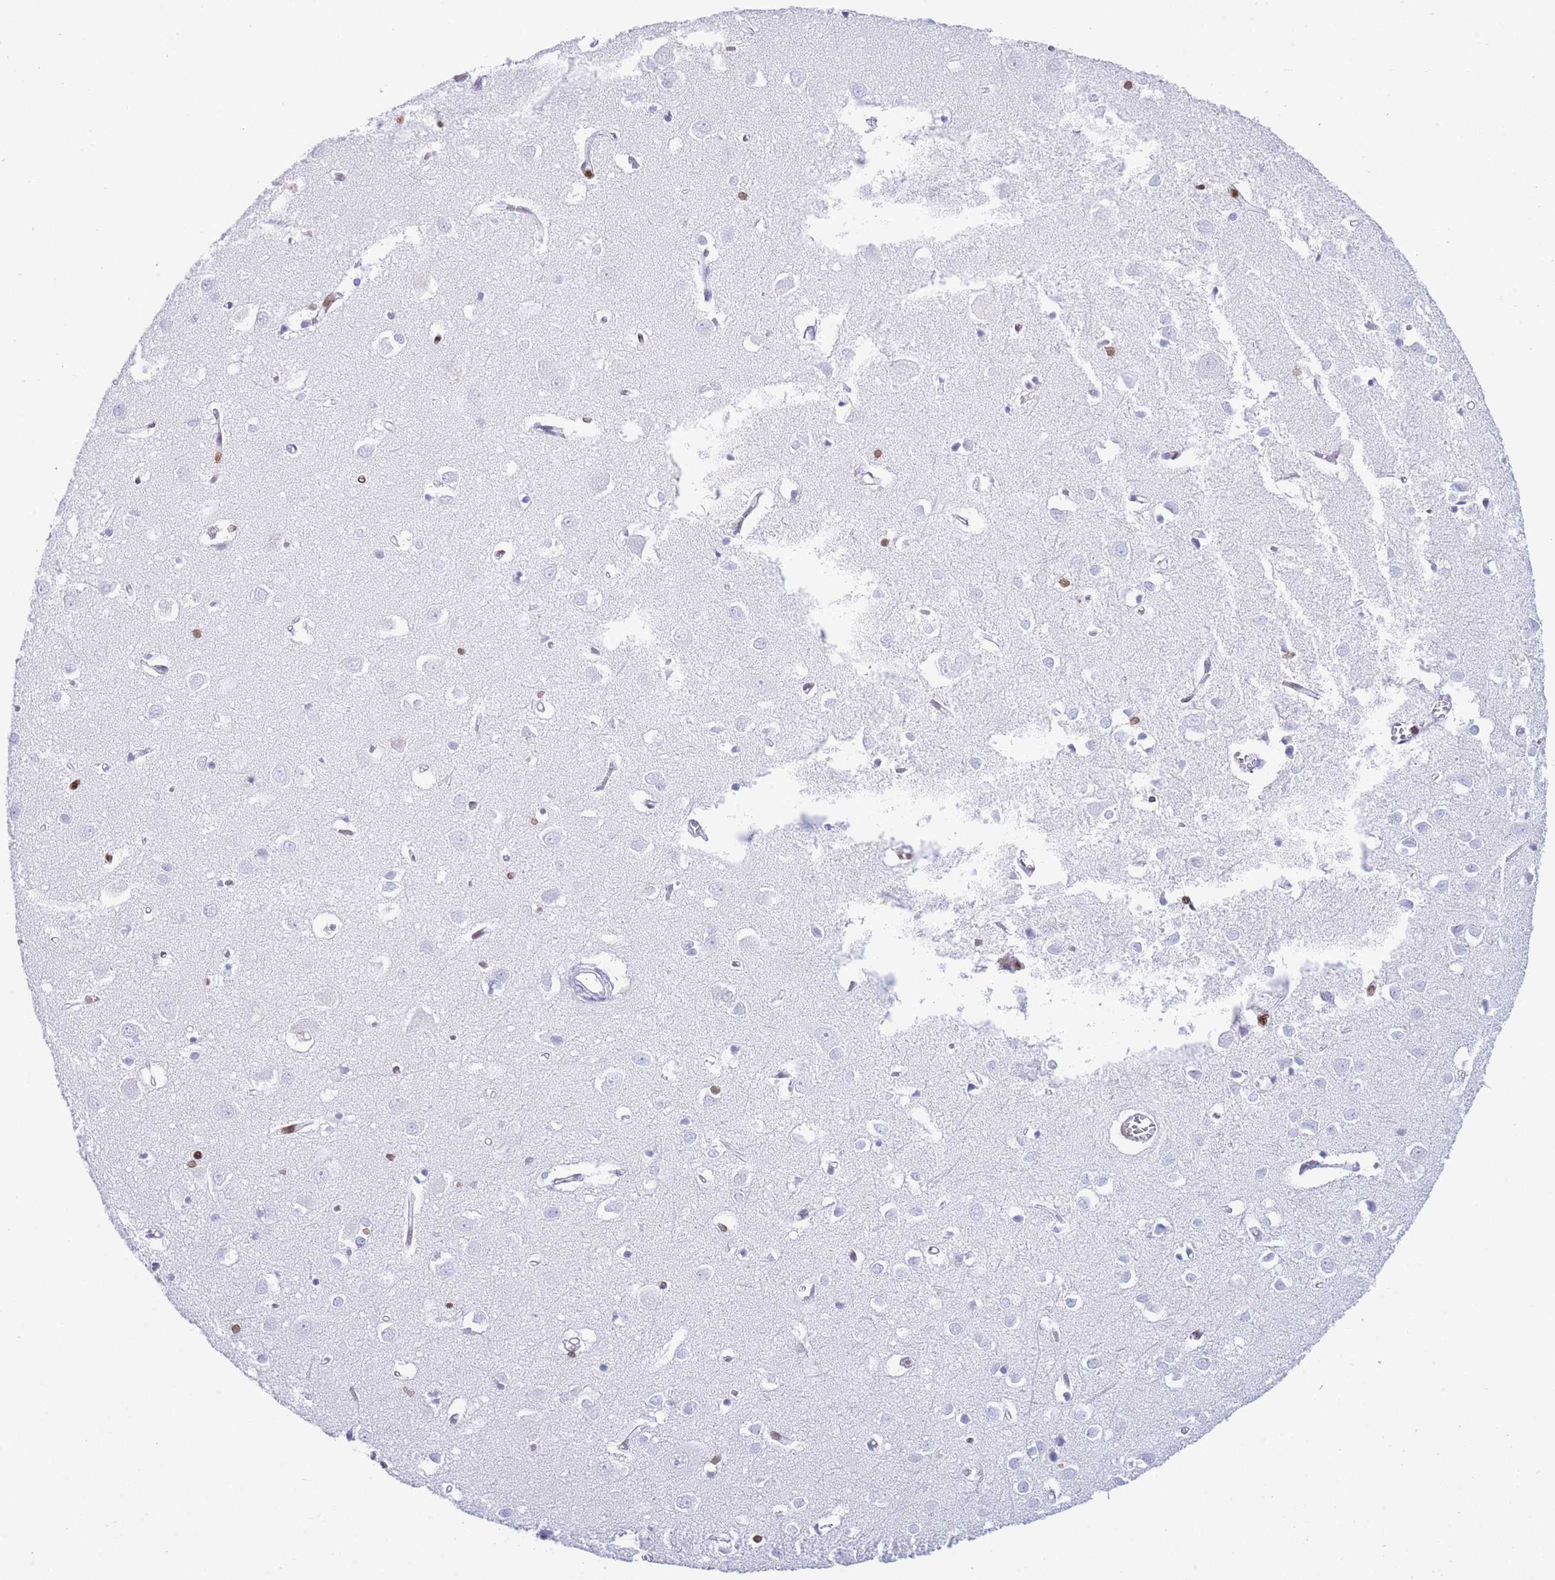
{"staining": {"intensity": "negative", "quantity": "none", "location": "none"}, "tissue": "cerebral cortex", "cell_type": "Endothelial cells", "image_type": "normal", "snomed": [{"axis": "morphology", "description": "Normal tissue, NOS"}, {"axis": "topography", "description": "Cerebral cortex"}], "caption": "Endothelial cells show no significant positivity in benign cerebral cortex. Brightfield microscopy of IHC stained with DAB (brown) and hematoxylin (blue), captured at high magnification.", "gene": "LBR", "patient": {"sex": "female", "age": 64}}